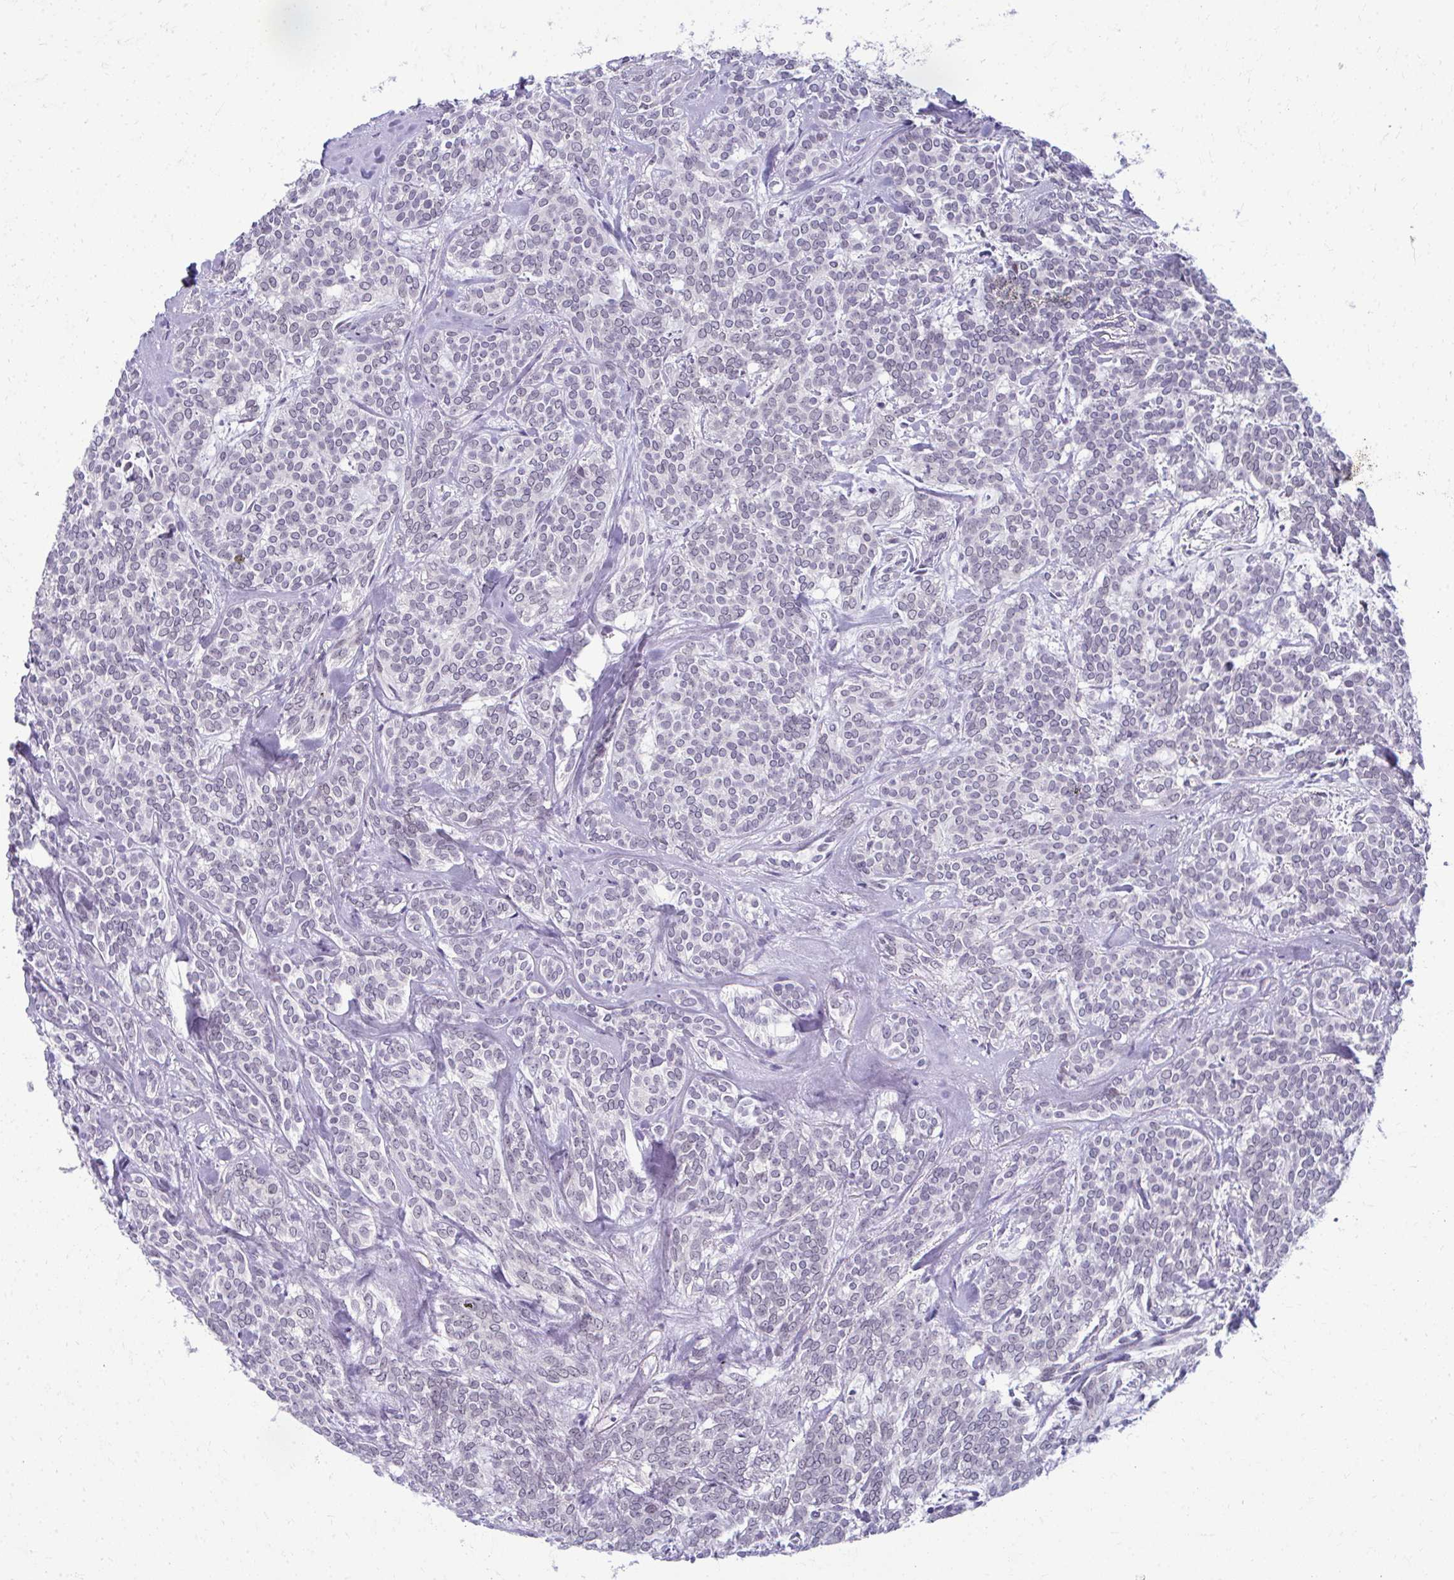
{"staining": {"intensity": "negative", "quantity": "none", "location": "none"}, "tissue": "head and neck cancer", "cell_type": "Tumor cells", "image_type": "cancer", "snomed": [{"axis": "morphology", "description": "Adenocarcinoma, NOS"}, {"axis": "topography", "description": "Head-Neck"}], "caption": "High power microscopy histopathology image of an IHC image of head and neck cancer, revealing no significant positivity in tumor cells.", "gene": "MAF1", "patient": {"sex": "female", "age": 57}}